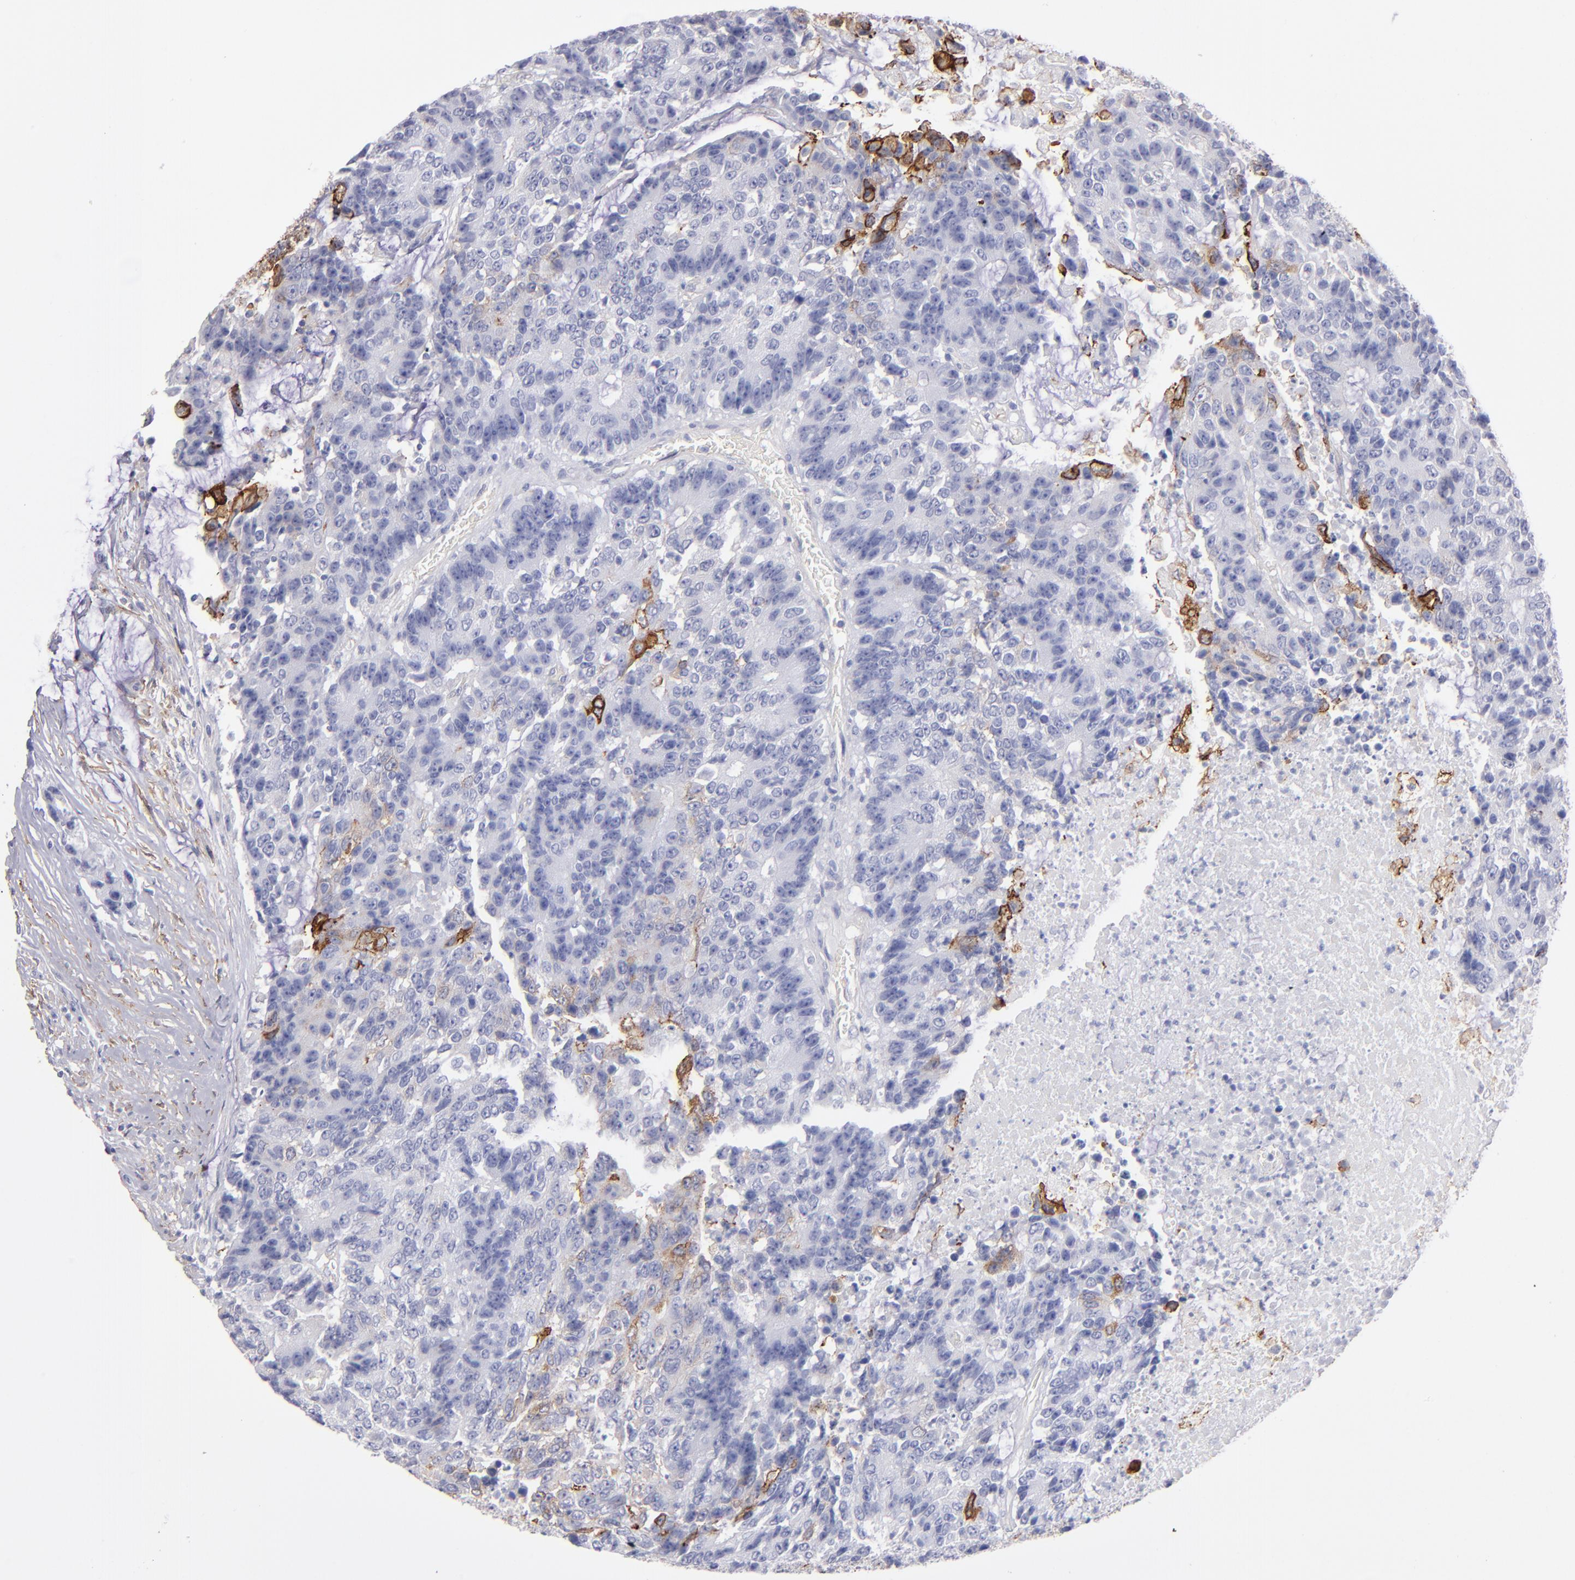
{"staining": {"intensity": "moderate", "quantity": "<25%", "location": "cytoplasmic/membranous"}, "tissue": "colorectal cancer", "cell_type": "Tumor cells", "image_type": "cancer", "snomed": [{"axis": "morphology", "description": "Adenocarcinoma, NOS"}, {"axis": "topography", "description": "Colon"}], "caption": "Immunohistochemical staining of adenocarcinoma (colorectal) reveals moderate cytoplasmic/membranous protein expression in about <25% of tumor cells.", "gene": "AHNAK2", "patient": {"sex": "female", "age": 86}}